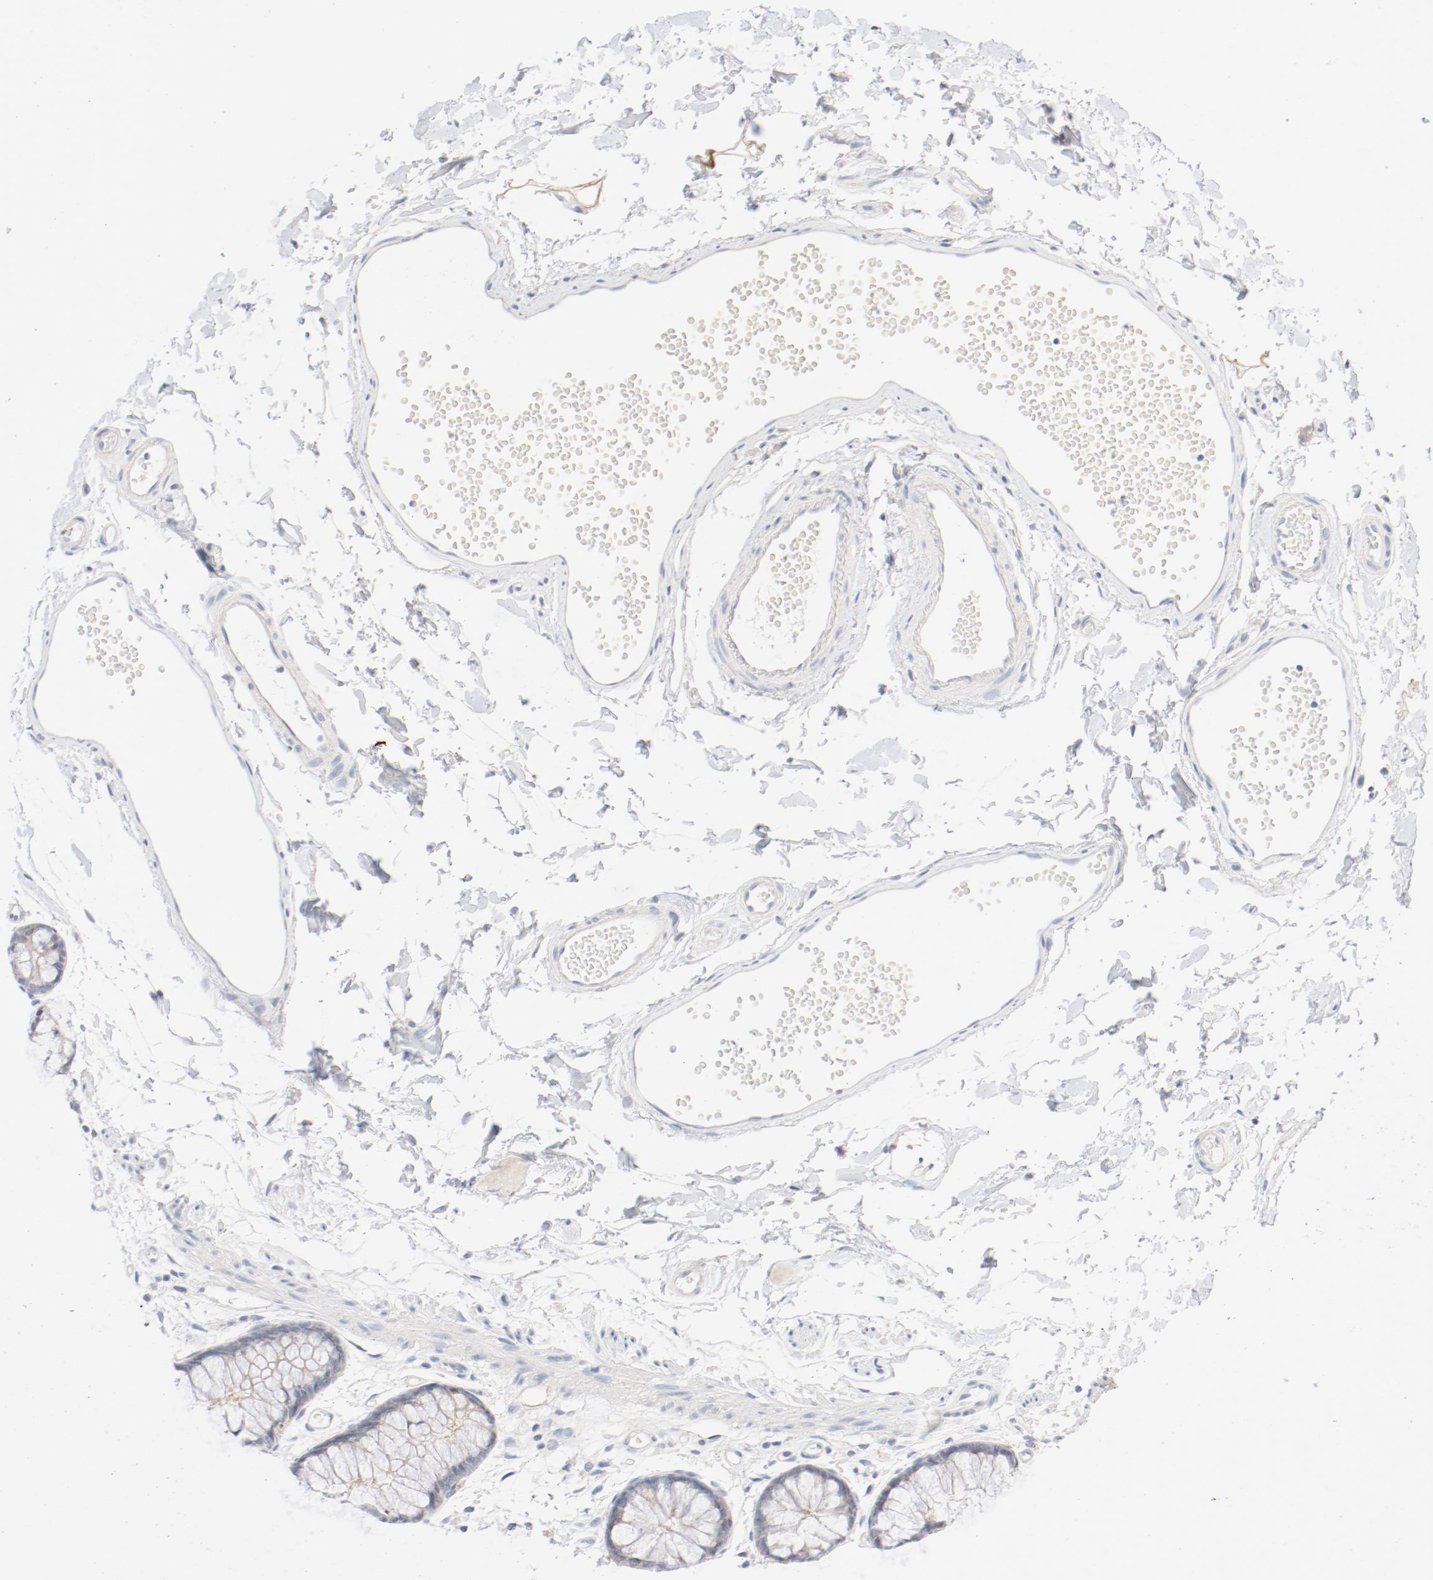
{"staining": {"intensity": "weak", "quantity": "25%-75%", "location": "cytoplasmic/membranous"}, "tissue": "rectum", "cell_type": "Glandular cells", "image_type": "normal", "snomed": [{"axis": "morphology", "description": "Normal tissue, NOS"}, {"axis": "topography", "description": "Rectum"}], "caption": "Glandular cells show weak cytoplasmic/membranous positivity in approximately 25%-75% of cells in unremarkable rectum.", "gene": "PGM1", "patient": {"sex": "female", "age": 66}}